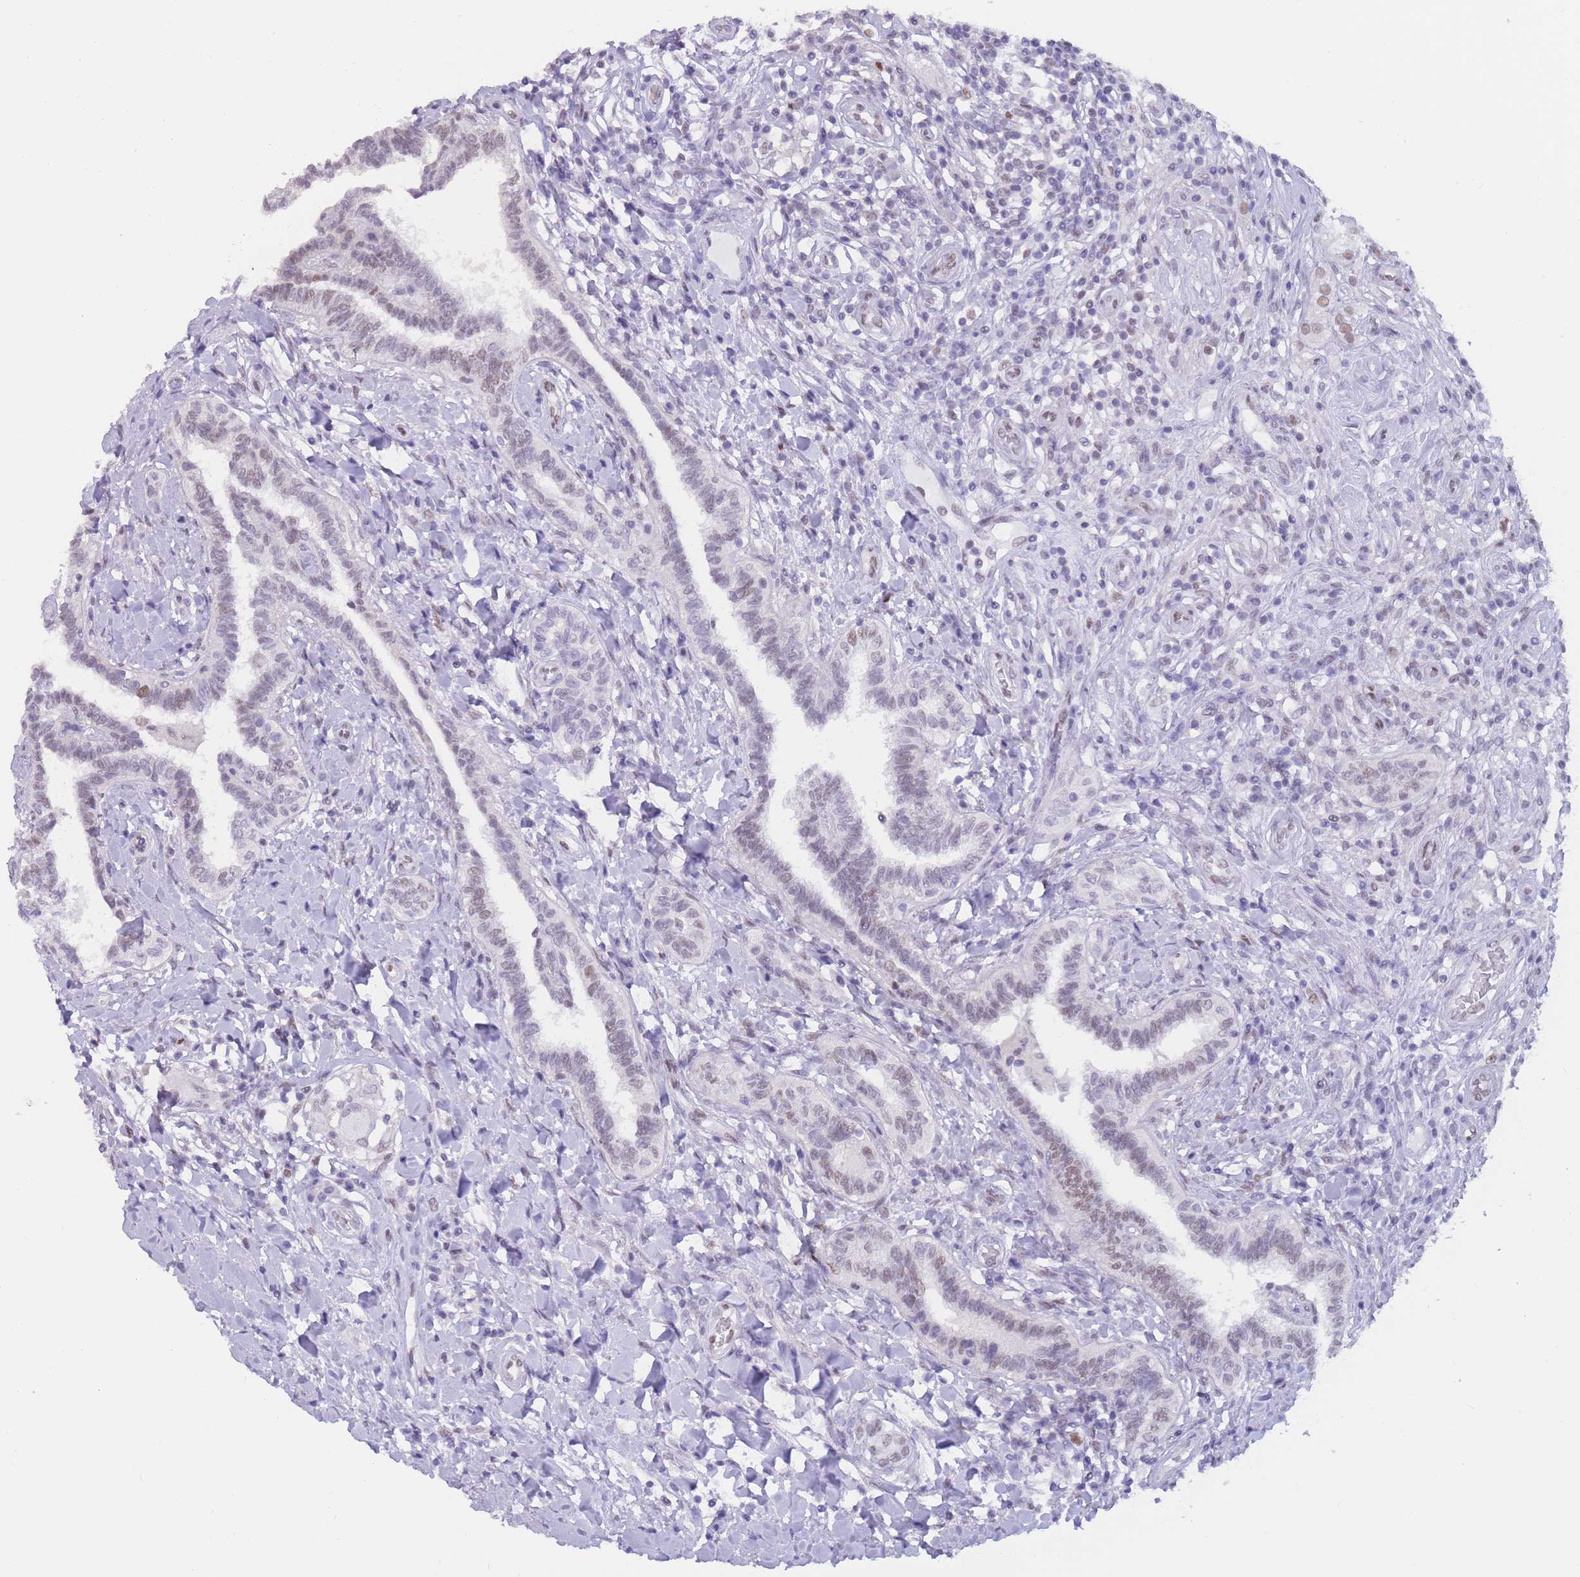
{"staining": {"intensity": "weak", "quantity": "<25%", "location": "nuclear"}, "tissue": "testis cancer", "cell_type": "Tumor cells", "image_type": "cancer", "snomed": [{"axis": "morphology", "description": "Seminoma, NOS"}, {"axis": "topography", "description": "Testis"}], "caption": "High magnification brightfield microscopy of testis cancer stained with DAB (3,3'-diaminobenzidine) (brown) and counterstained with hematoxylin (blue): tumor cells show no significant positivity. (Stains: DAB IHC with hematoxylin counter stain, Microscopy: brightfield microscopy at high magnification).", "gene": "NASP", "patient": {"sex": "male", "age": 49}}